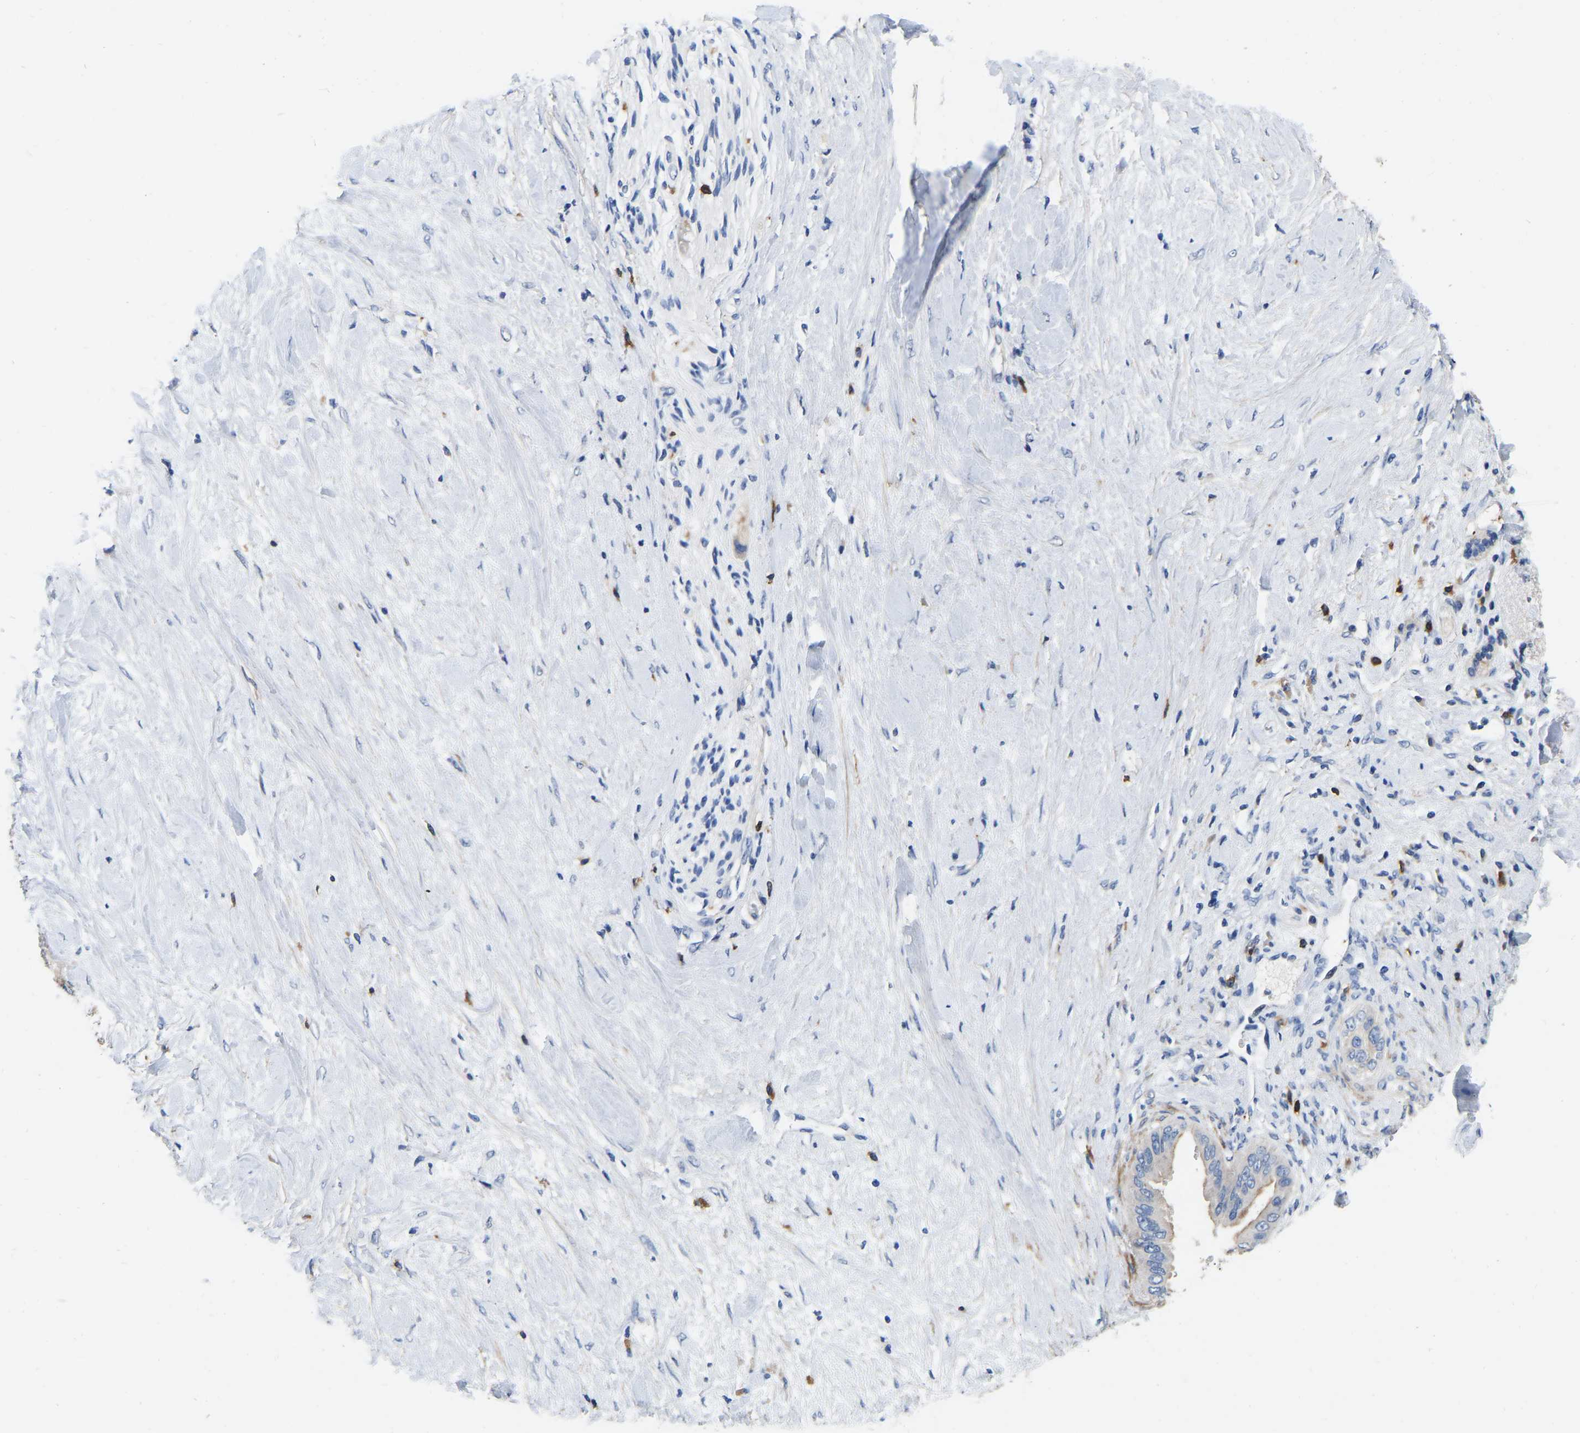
{"staining": {"intensity": "moderate", "quantity": "<25%", "location": "cytoplasmic/membranous"}, "tissue": "pancreatic cancer", "cell_type": "Tumor cells", "image_type": "cancer", "snomed": [{"axis": "morphology", "description": "Adenocarcinoma, NOS"}, {"axis": "topography", "description": "Pancreas"}], "caption": "Protein staining of pancreatic cancer tissue shows moderate cytoplasmic/membranous expression in approximately <25% of tumor cells.", "gene": "RAB27B", "patient": {"sex": "female", "age": 56}}